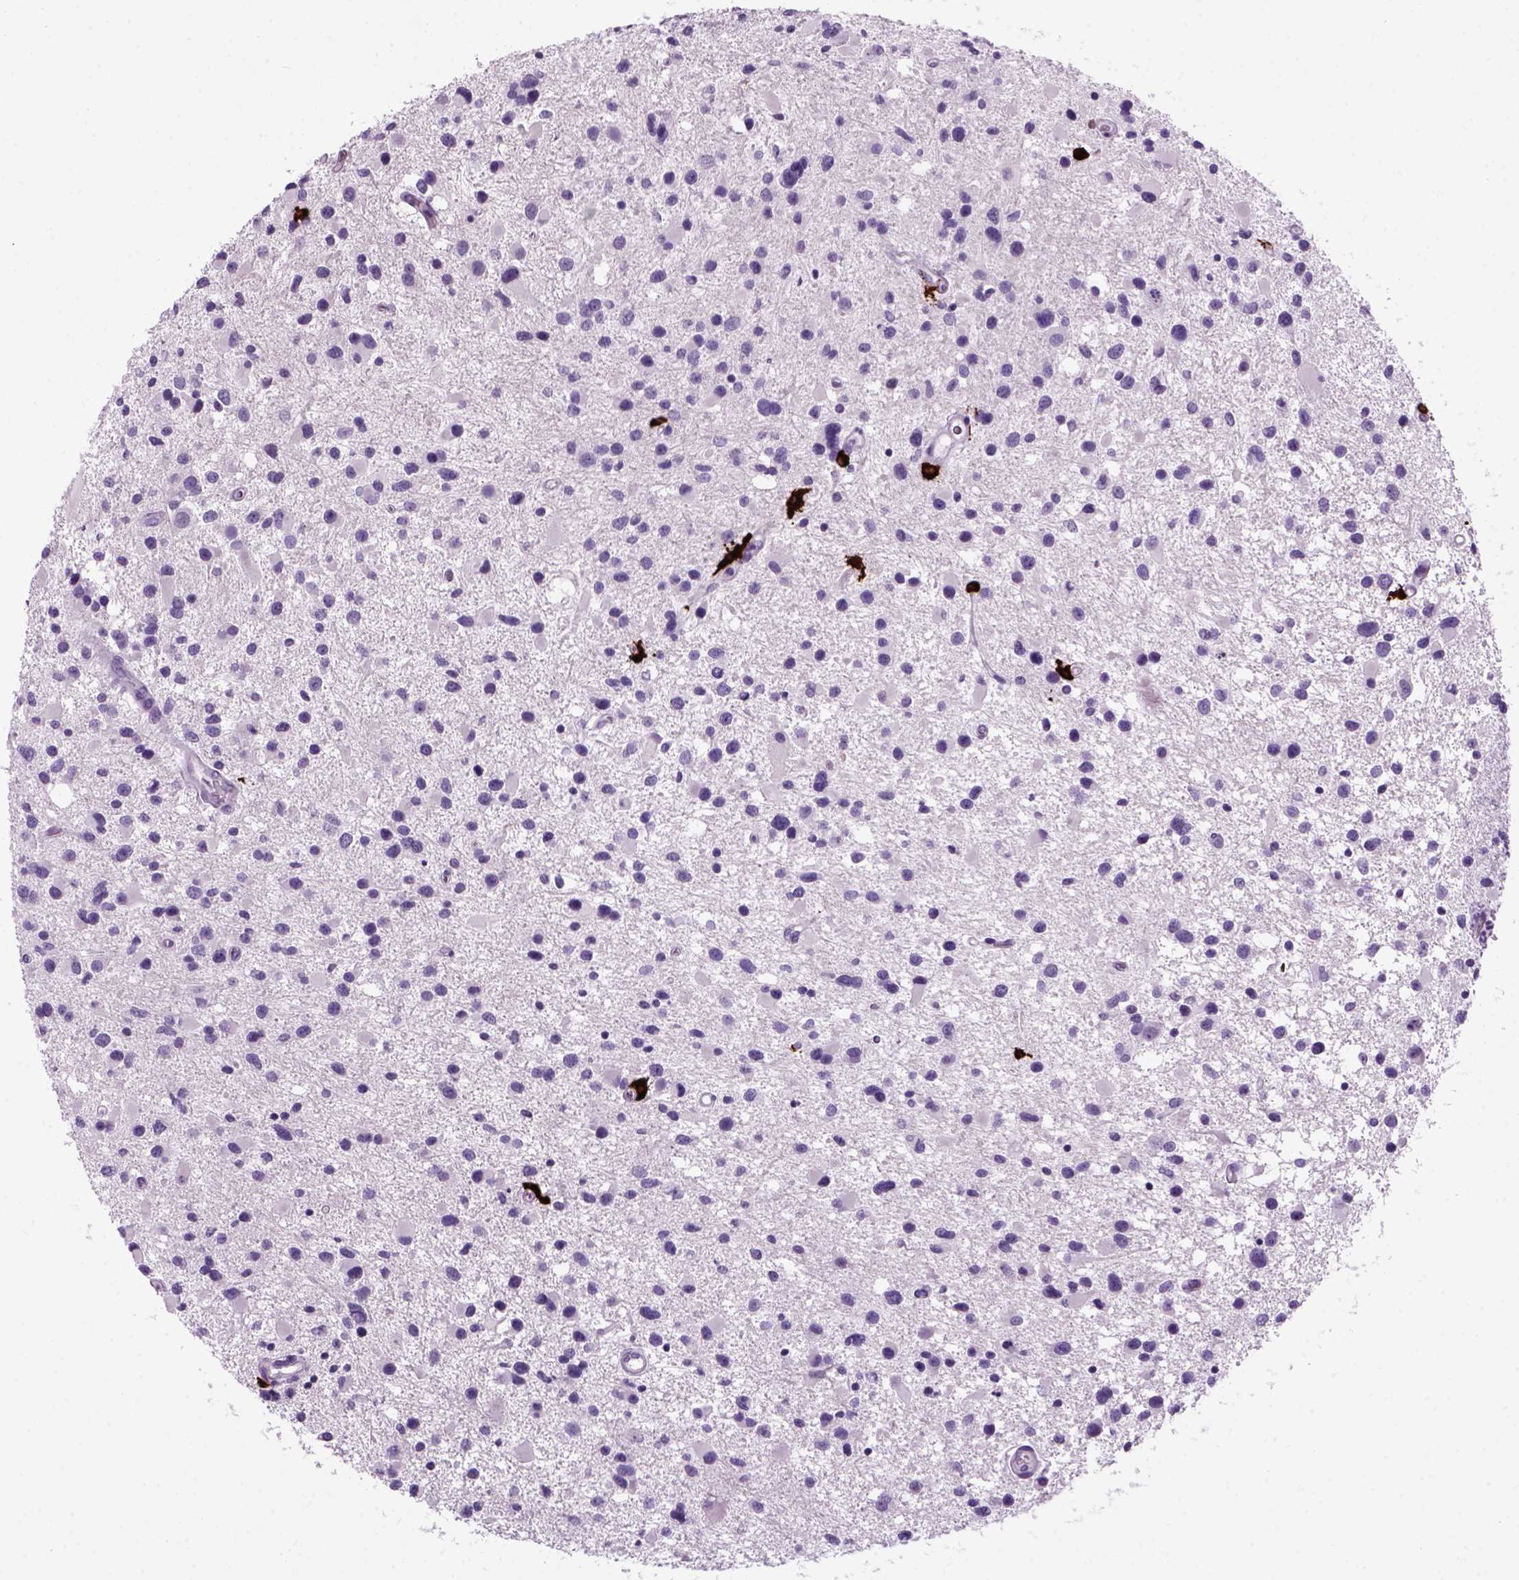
{"staining": {"intensity": "negative", "quantity": "none", "location": "none"}, "tissue": "glioma", "cell_type": "Tumor cells", "image_type": "cancer", "snomed": [{"axis": "morphology", "description": "Glioma, malignant, Low grade"}, {"axis": "topography", "description": "Brain"}], "caption": "An image of glioma stained for a protein shows no brown staining in tumor cells. The staining was performed using DAB to visualize the protein expression in brown, while the nuclei were stained in blue with hematoxylin (Magnification: 20x).", "gene": "MZB1", "patient": {"sex": "female", "age": 32}}